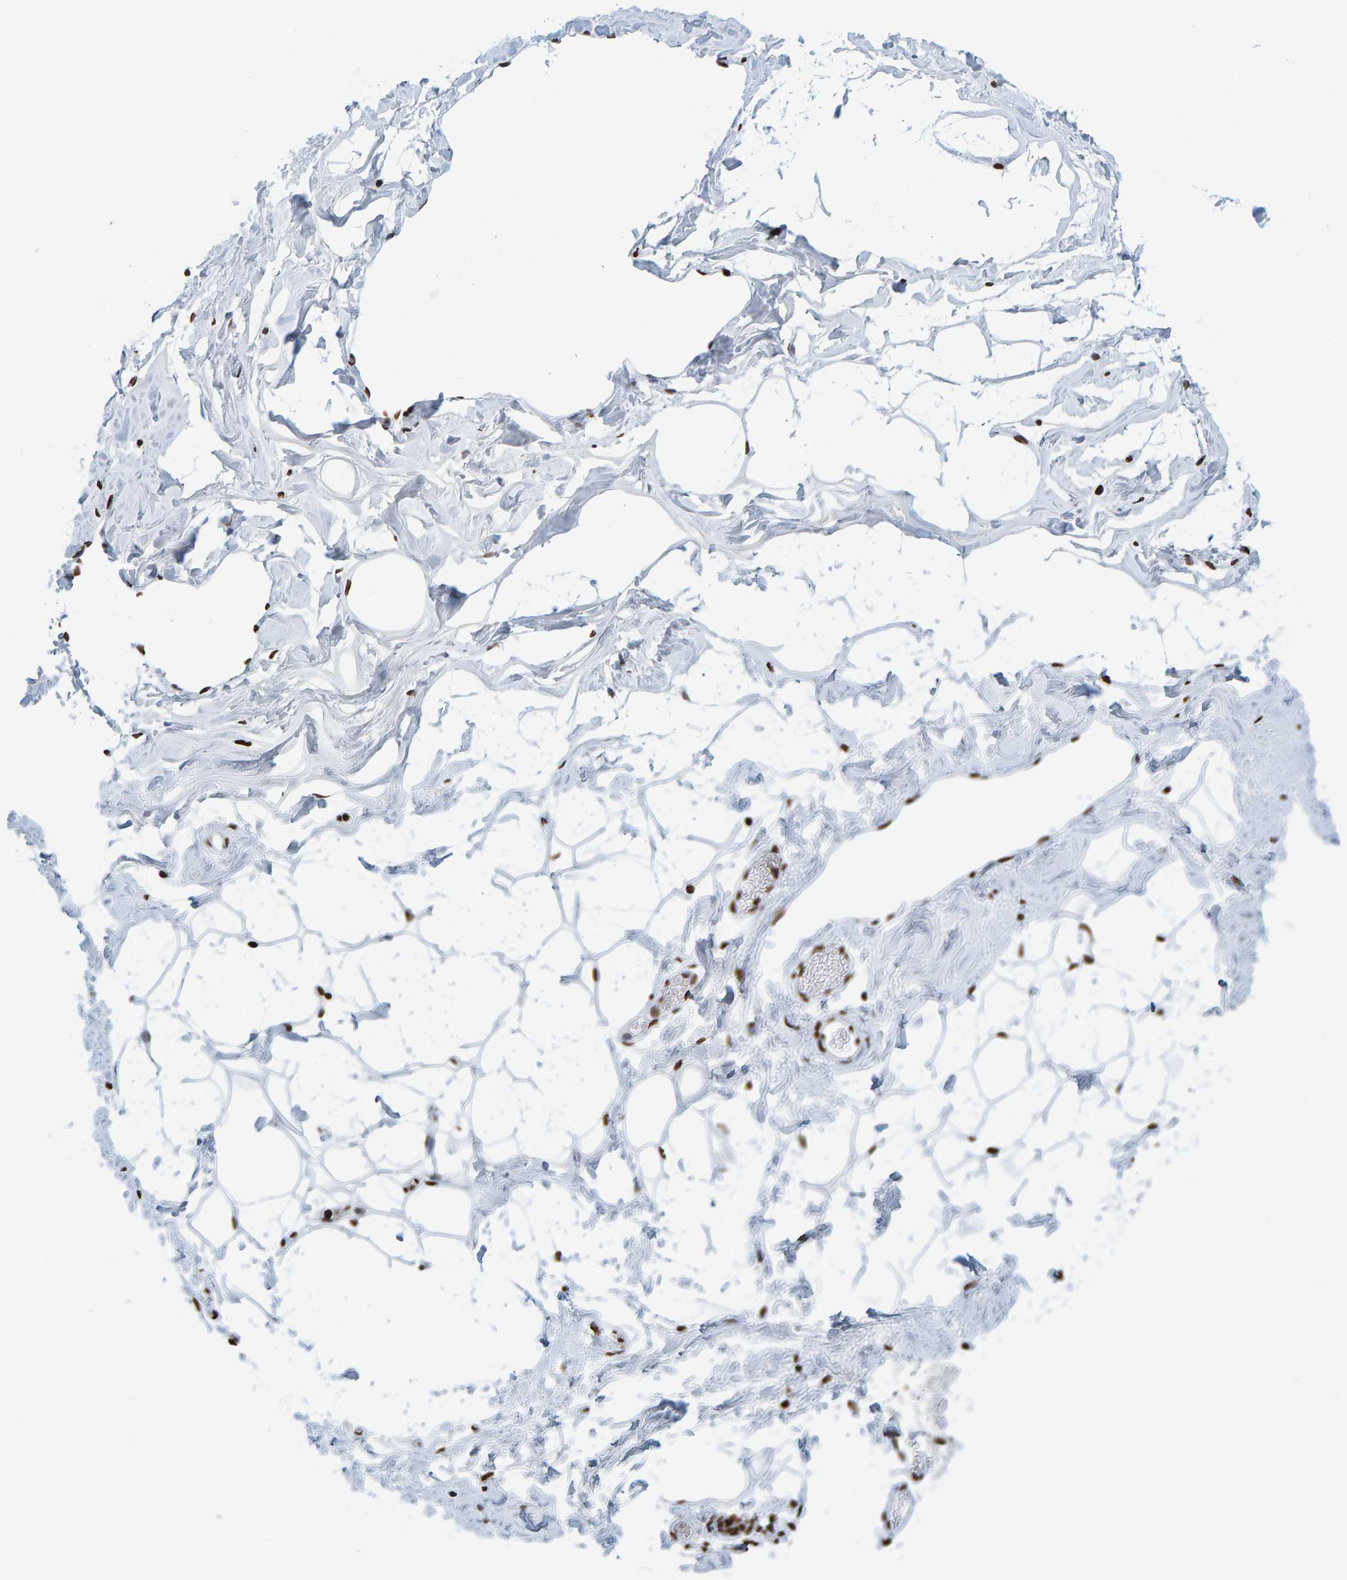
{"staining": {"intensity": "strong", "quantity": ">75%", "location": "nuclear"}, "tissue": "adipose tissue", "cell_type": "Adipocytes", "image_type": "normal", "snomed": [{"axis": "morphology", "description": "Normal tissue, NOS"}, {"axis": "morphology", "description": "Fibrosis, NOS"}, {"axis": "topography", "description": "Breast"}, {"axis": "topography", "description": "Adipose tissue"}], "caption": "About >75% of adipocytes in normal adipose tissue reveal strong nuclear protein staining as visualized by brown immunohistochemical staining.", "gene": "BRF2", "patient": {"sex": "female", "age": 39}}